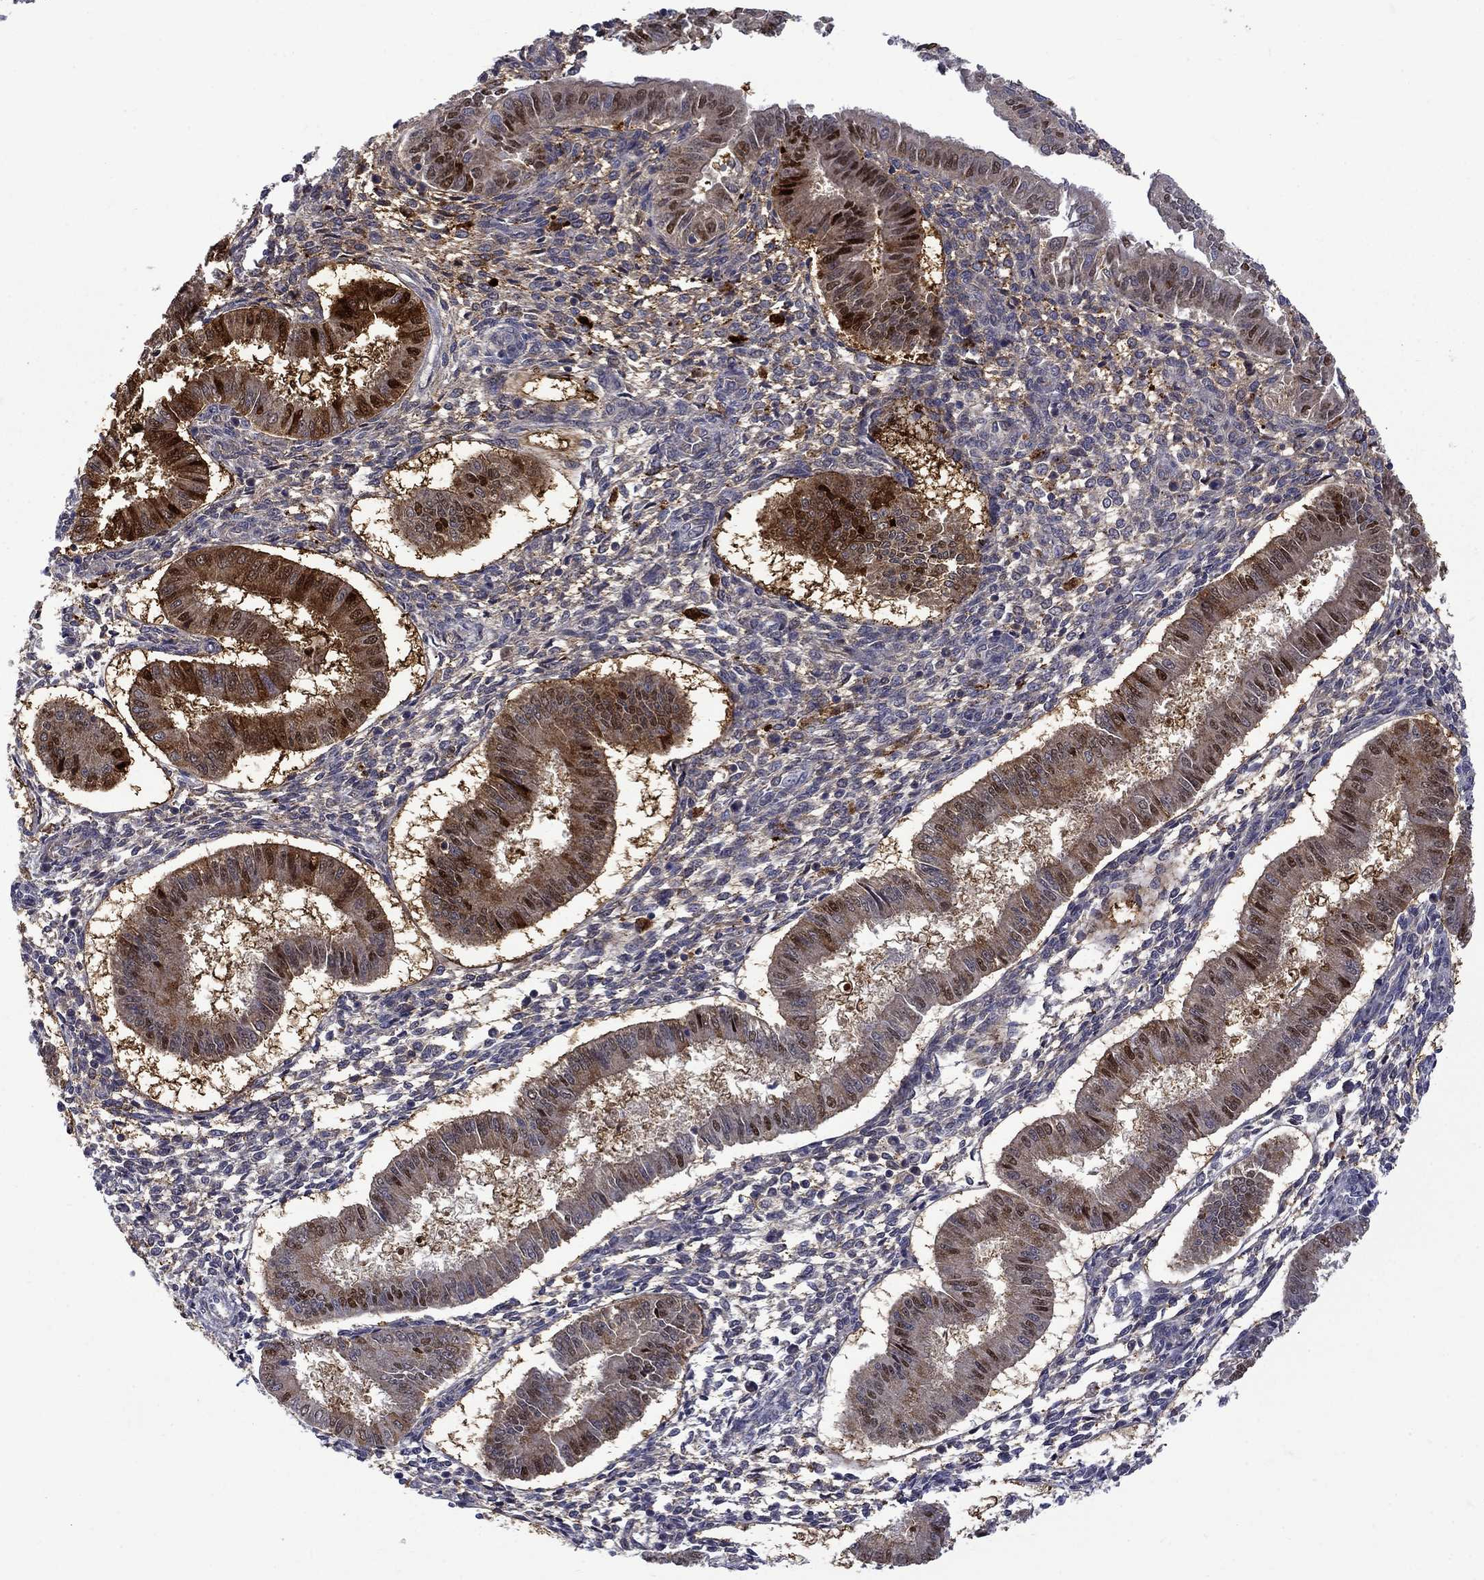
{"staining": {"intensity": "moderate", "quantity": "<25%", "location": "cytoplasmic/membranous"}, "tissue": "endometrium", "cell_type": "Cells in endometrial stroma", "image_type": "normal", "snomed": [{"axis": "morphology", "description": "Normal tissue, NOS"}, {"axis": "topography", "description": "Endometrium"}], "caption": "A micrograph of human endometrium stained for a protein reveals moderate cytoplasmic/membranous brown staining in cells in endometrial stroma. (DAB = brown stain, brightfield microscopy at high magnification).", "gene": "PCBP2", "patient": {"sex": "female", "age": 43}}